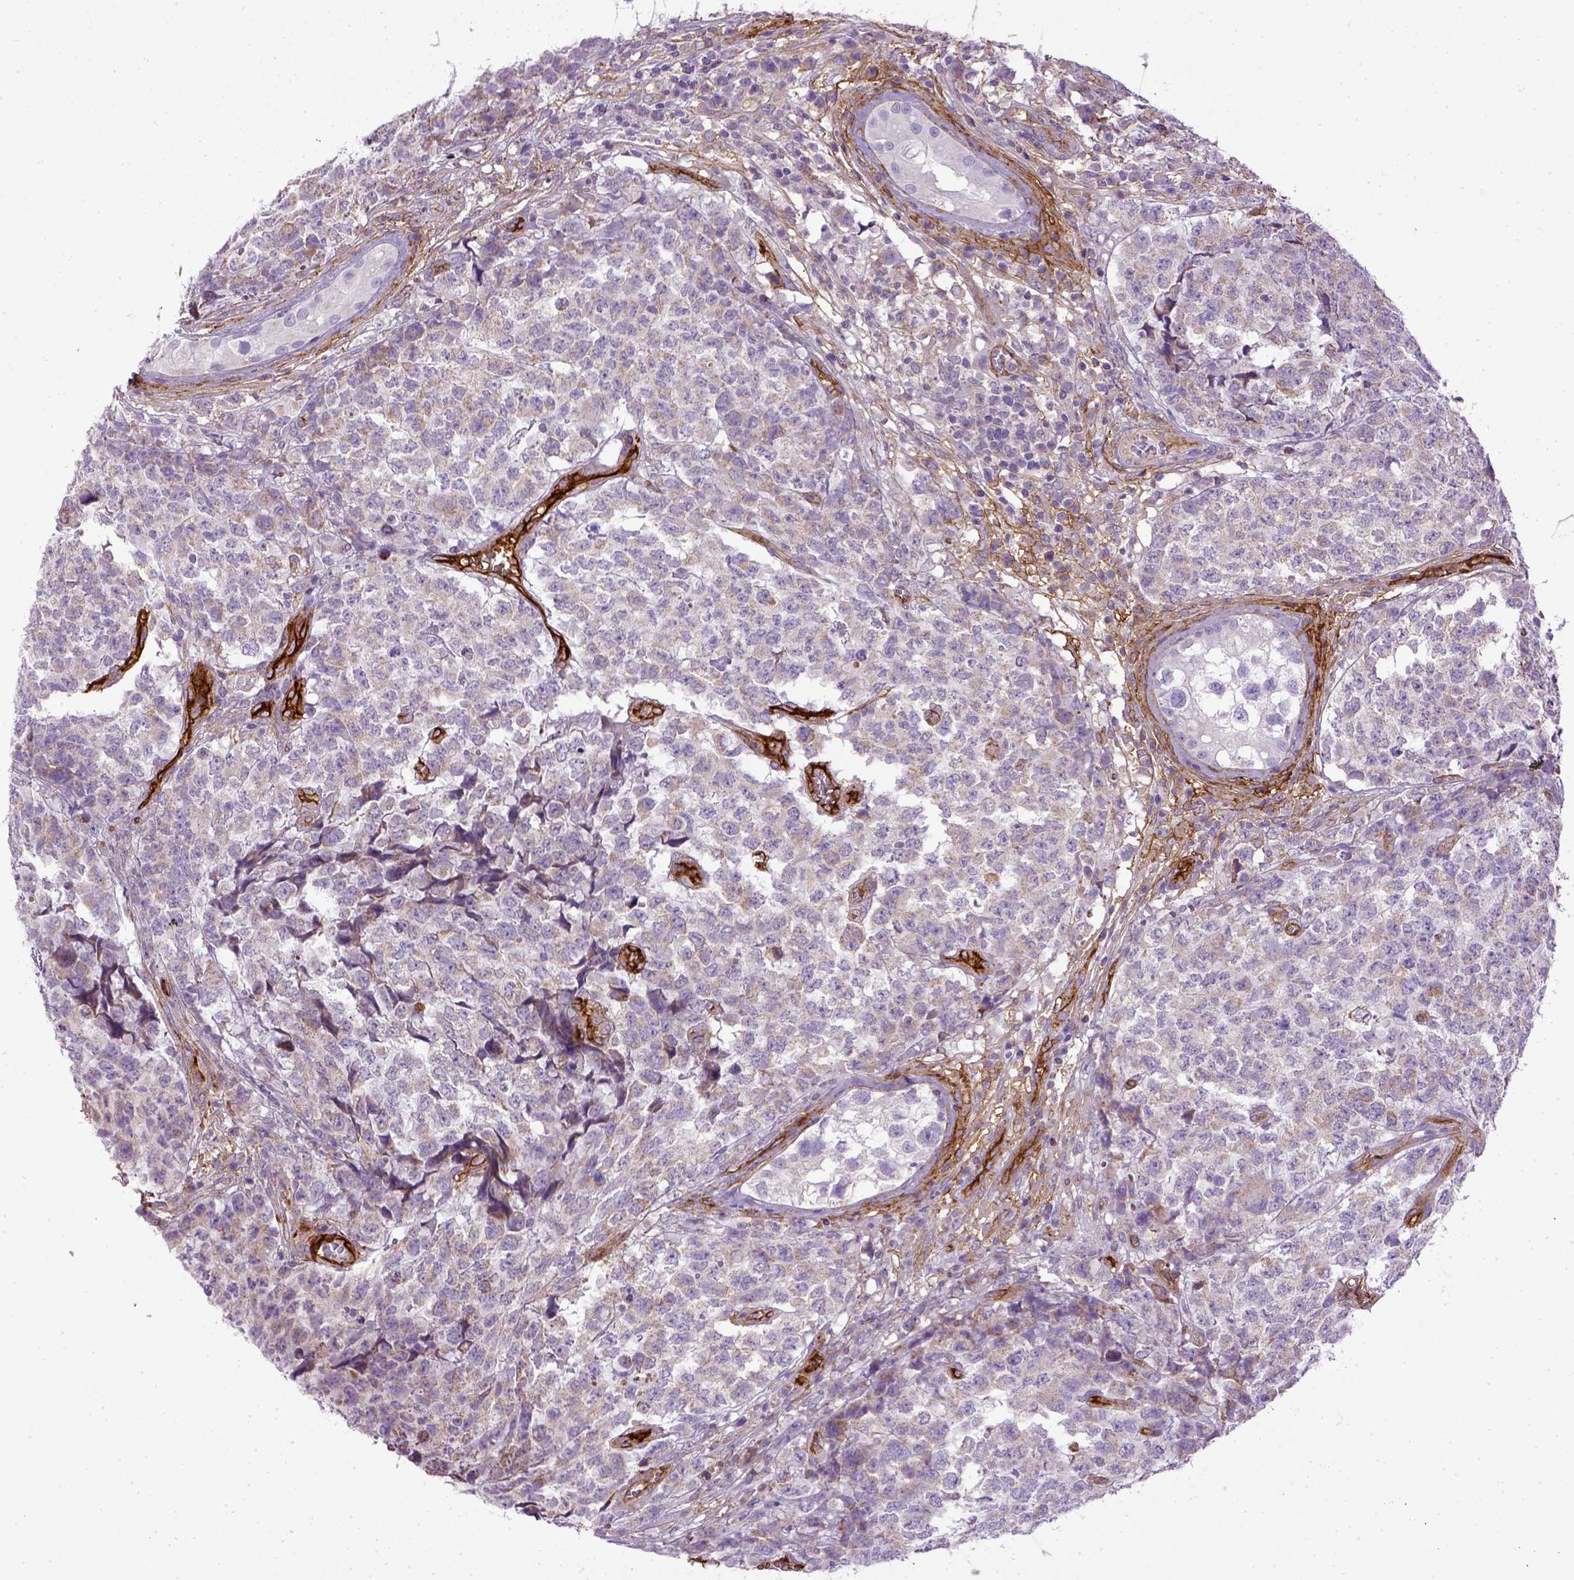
{"staining": {"intensity": "weak", "quantity": "25%-75%", "location": "cytoplasmic/membranous"}, "tissue": "testis cancer", "cell_type": "Tumor cells", "image_type": "cancer", "snomed": [{"axis": "morphology", "description": "Carcinoma, Embryonal, NOS"}, {"axis": "topography", "description": "Testis"}], "caption": "Human testis embryonal carcinoma stained with a protein marker exhibits weak staining in tumor cells.", "gene": "ENG", "patient": {"sex": "male", "age": 23}}